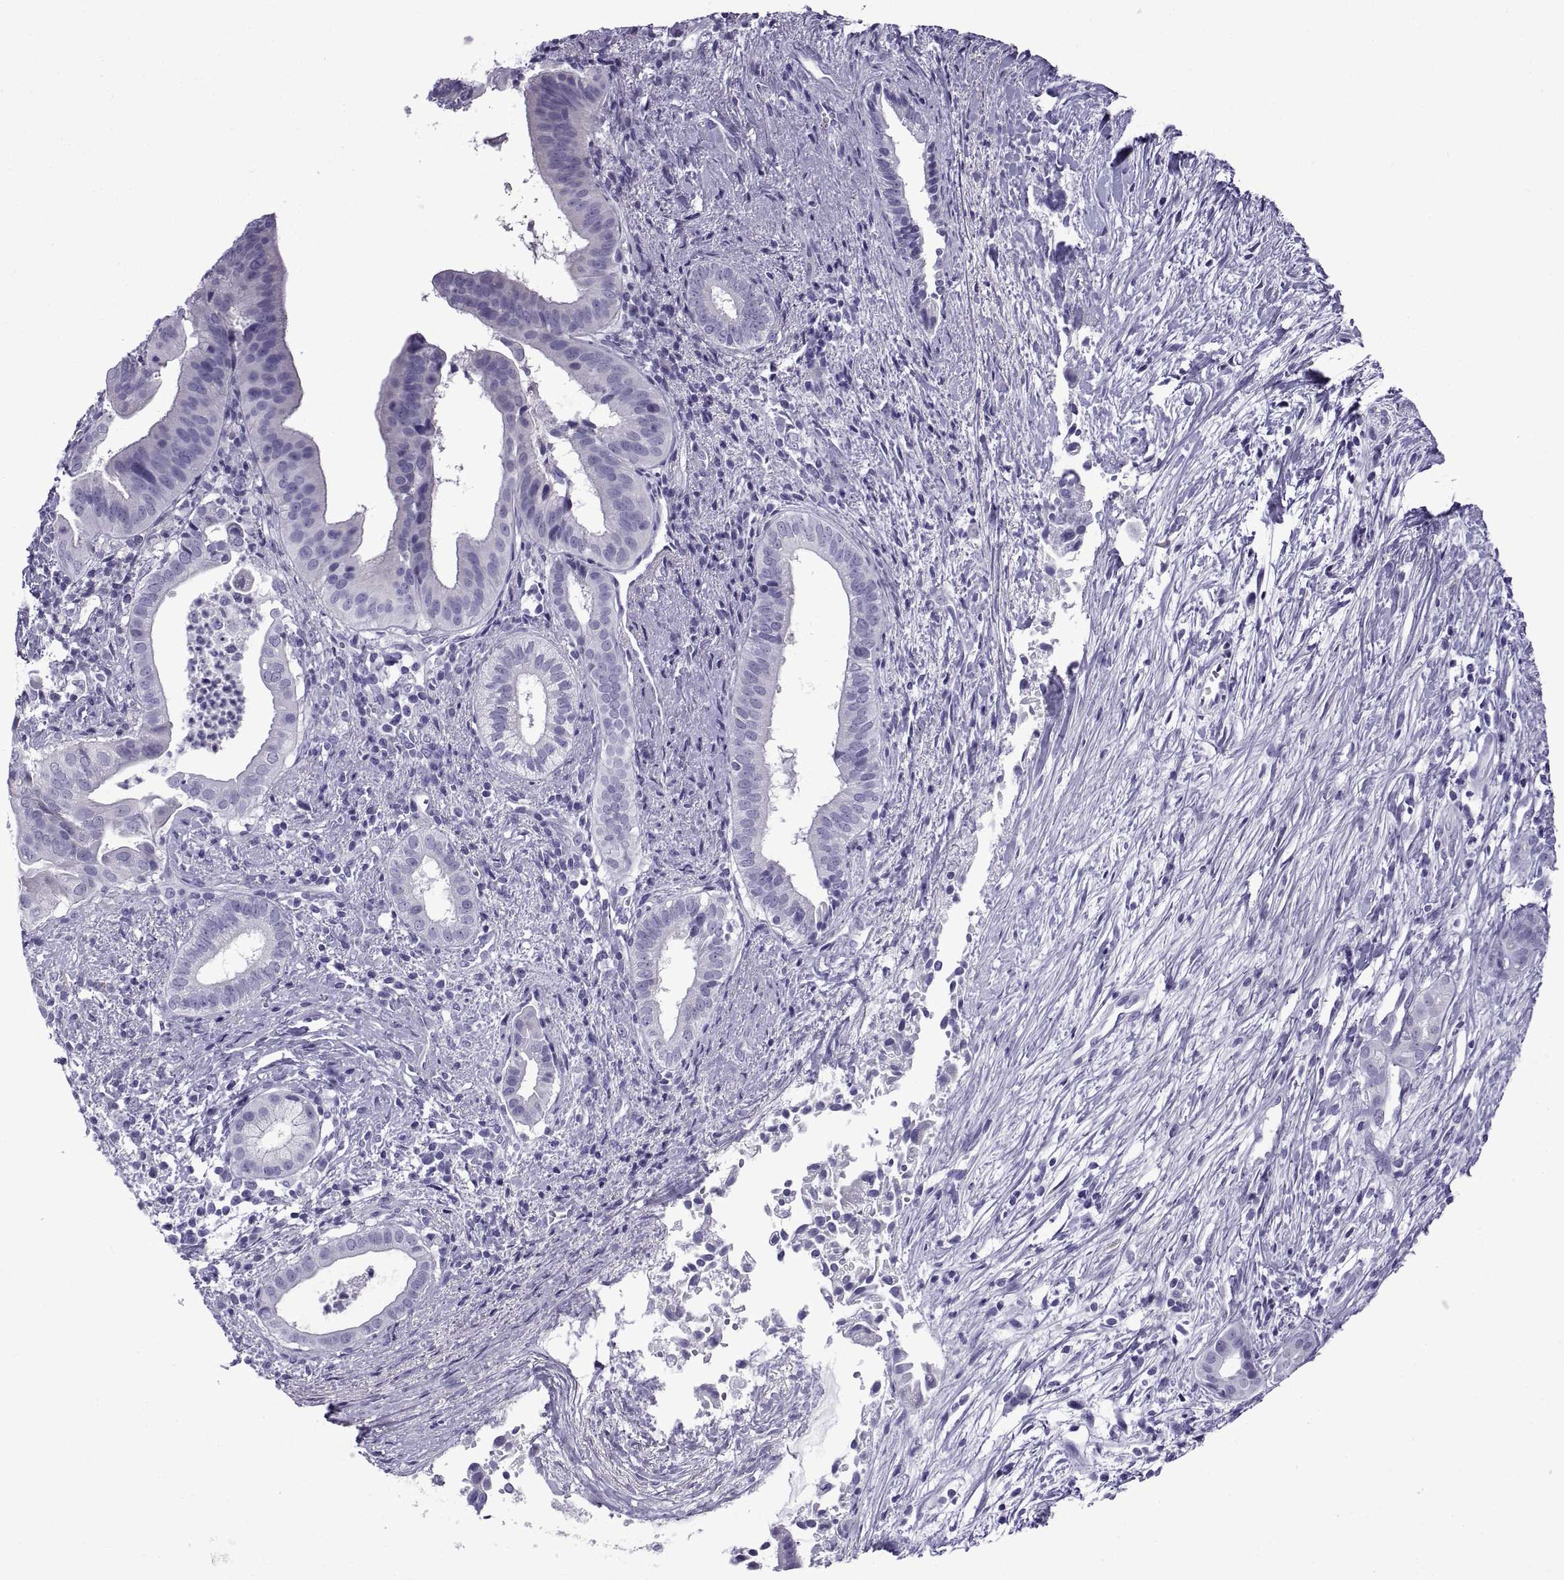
{"staining": {"intensity": "negative", "quantity": "none", "location": "none"}, "tissue": "pancreatic cancer", "cell_type": "Tumor cells", "image_type": "cancer", "snomed": [{"axis": "morphology", "description": "Adenocarcinoma, NOS"}, {"axis": "topography", "description": "Pancreas"}], "caption": "High magnification brightfield microscopy of pancreatic cancer stained with DAB (brown) and counterstained with hematoxylin (blue): tumor cells show no significant positivity.", "gene": "SPDYE1", "patient": {"sex": "male", "age": 61}}